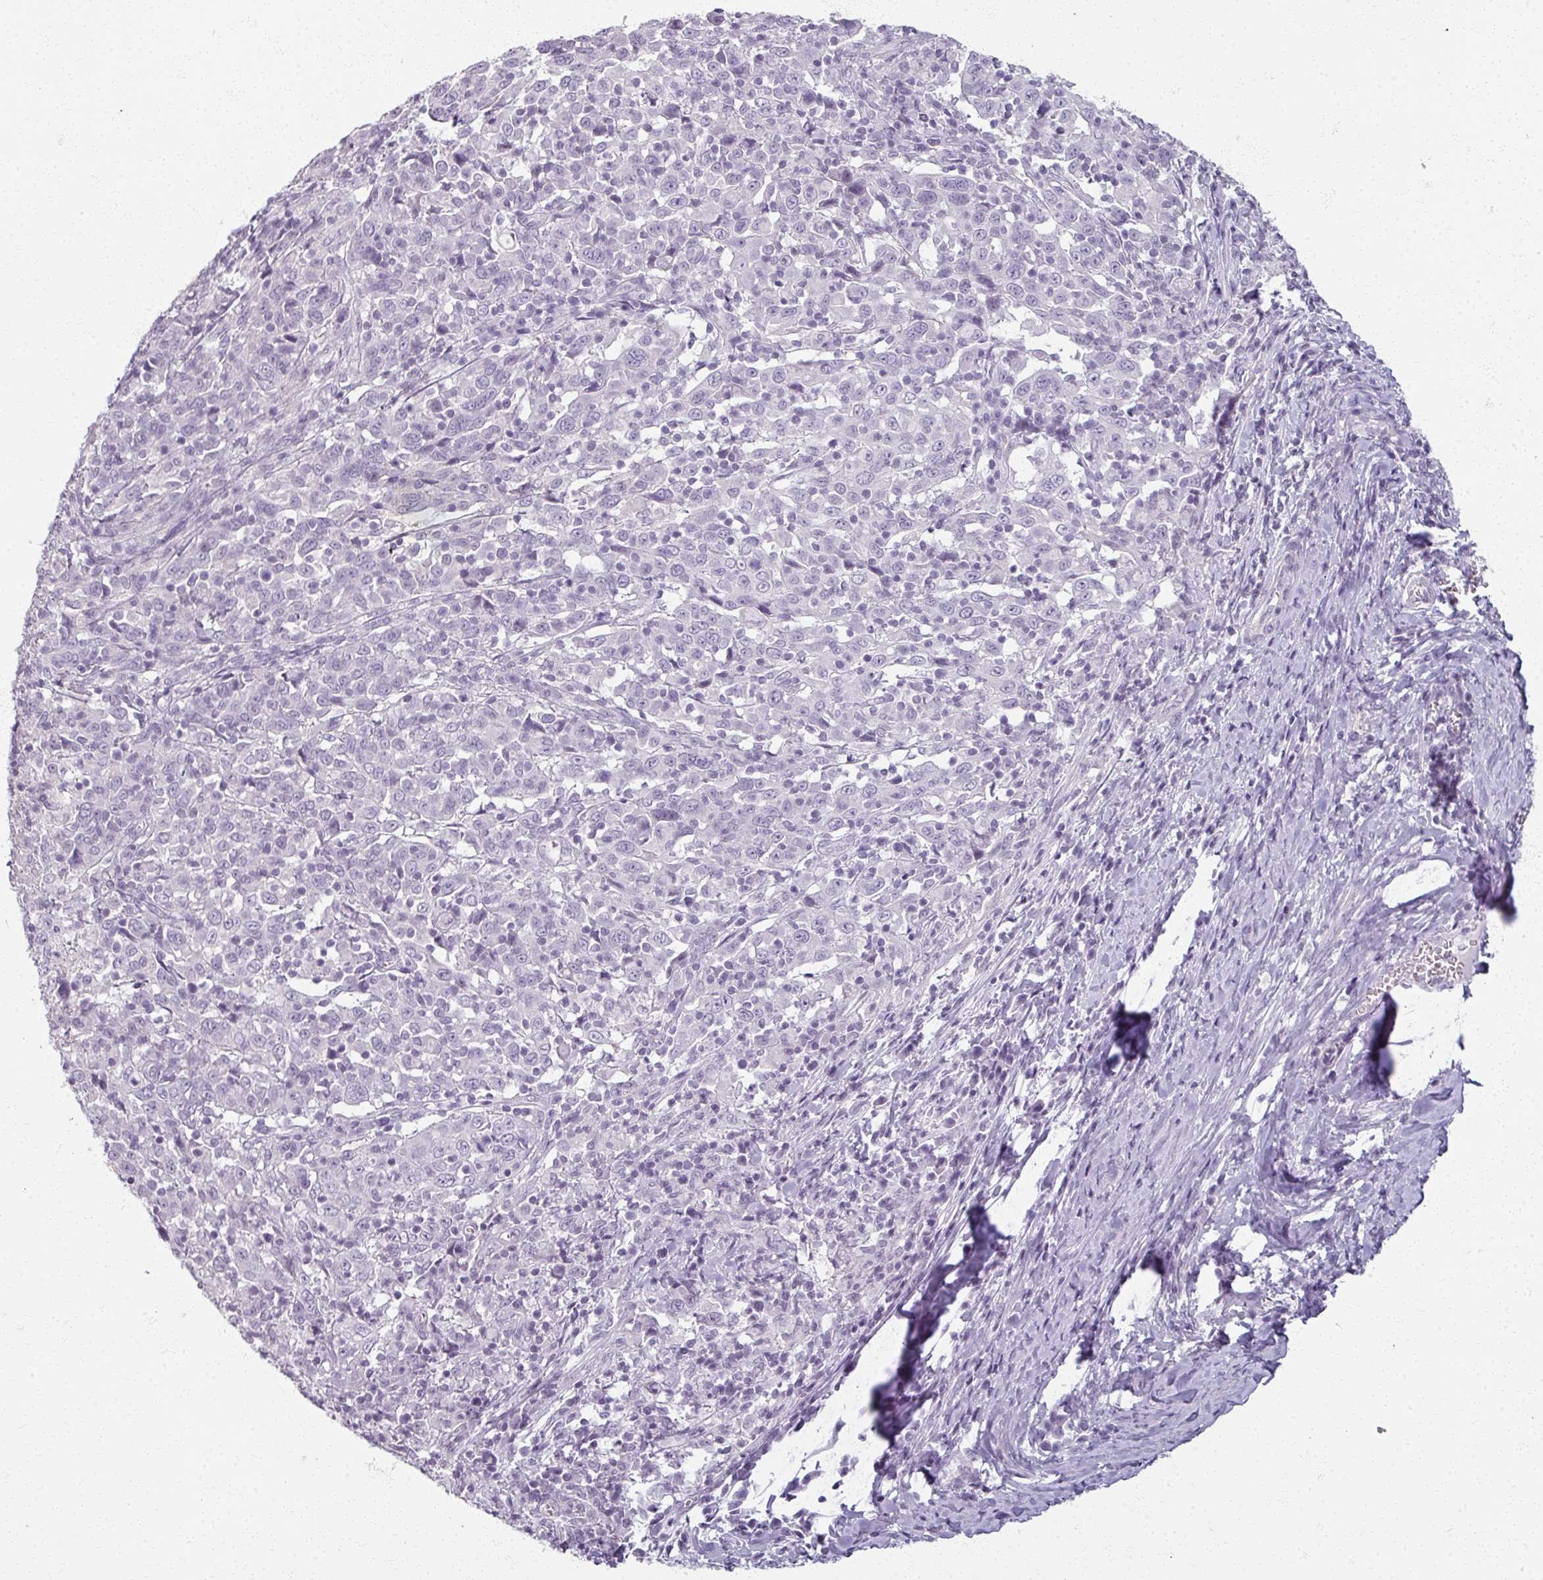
{"staining": {"intensity": "negative", "quantity": "none", "location": "none"}, "tissue": "cervical cancer", "cell_type": "Tumor cells", "image_type": "cancer", "snomed": [{"axis": "morphology", "description": "Squamous cell carcinoma, NOS"}, {"axis": "topography", "description": "Cervix"}], "caption": "Cervical squamous cell carcinoma was stained to show a protein in brown. There is no significant positivity in tumor cells.", "gene": "RFPL2", "patient": {"sex": "female", "age": 46}}